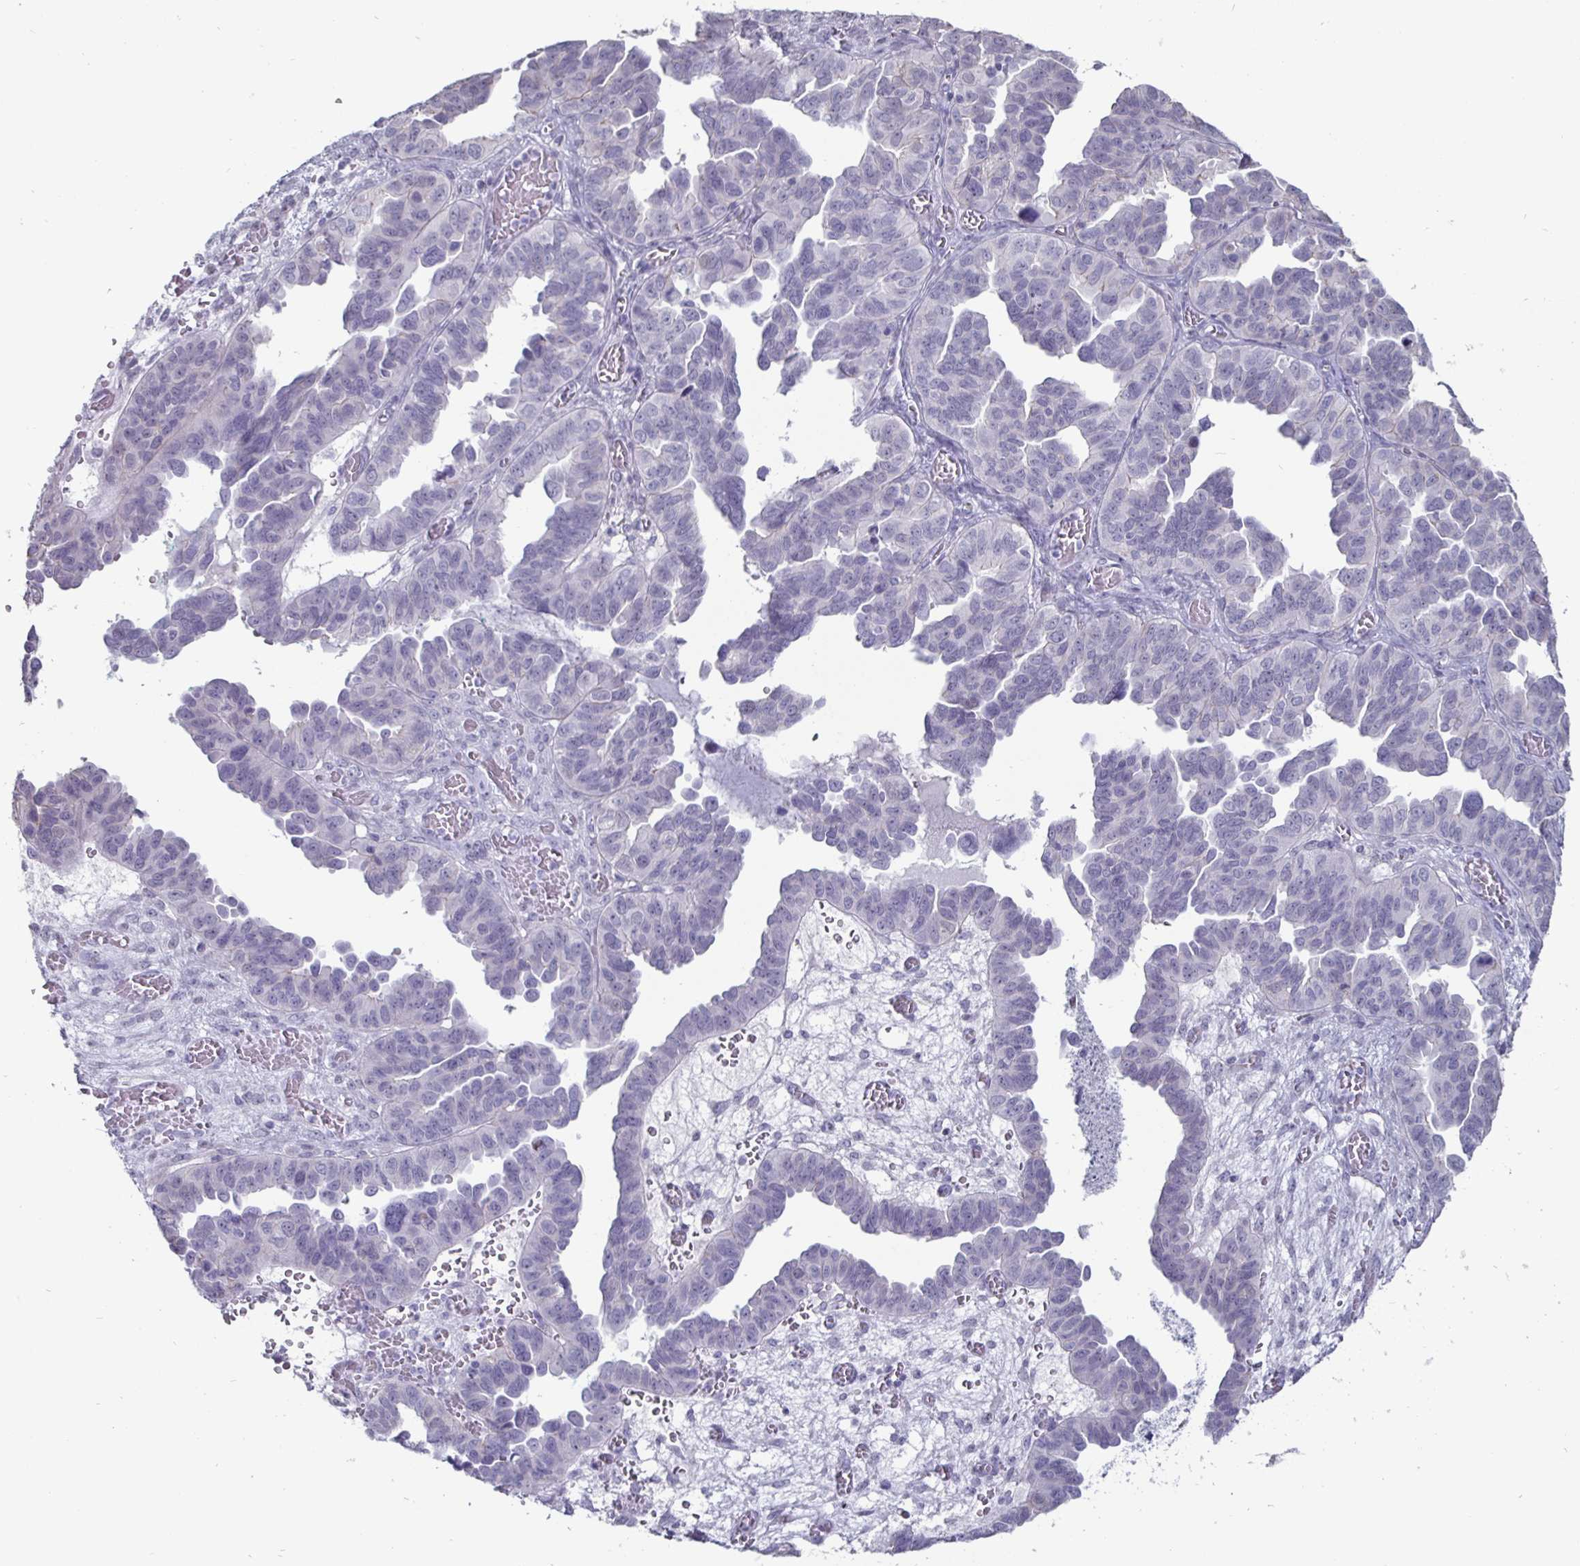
{"staining": {"intensity": "negative", "quantity": "none", "location": "none"}, "tissue": "ovarian cancer", "cell_type": "Tumor cells", "image_type": "cancer", "snomed": [{"axis": "morphology", "description": "Cystadenocarcinoma, serous, NOS"}, {"axis": "topography", "description": "Ovary"}], "caption": "Ovarian serous cystadenocarcinoma was stained to show a protein in brown. There is no significant expression in tumor cells.", "gene": "OOSP2", "patient": {"sex": "female", "age": 64}}